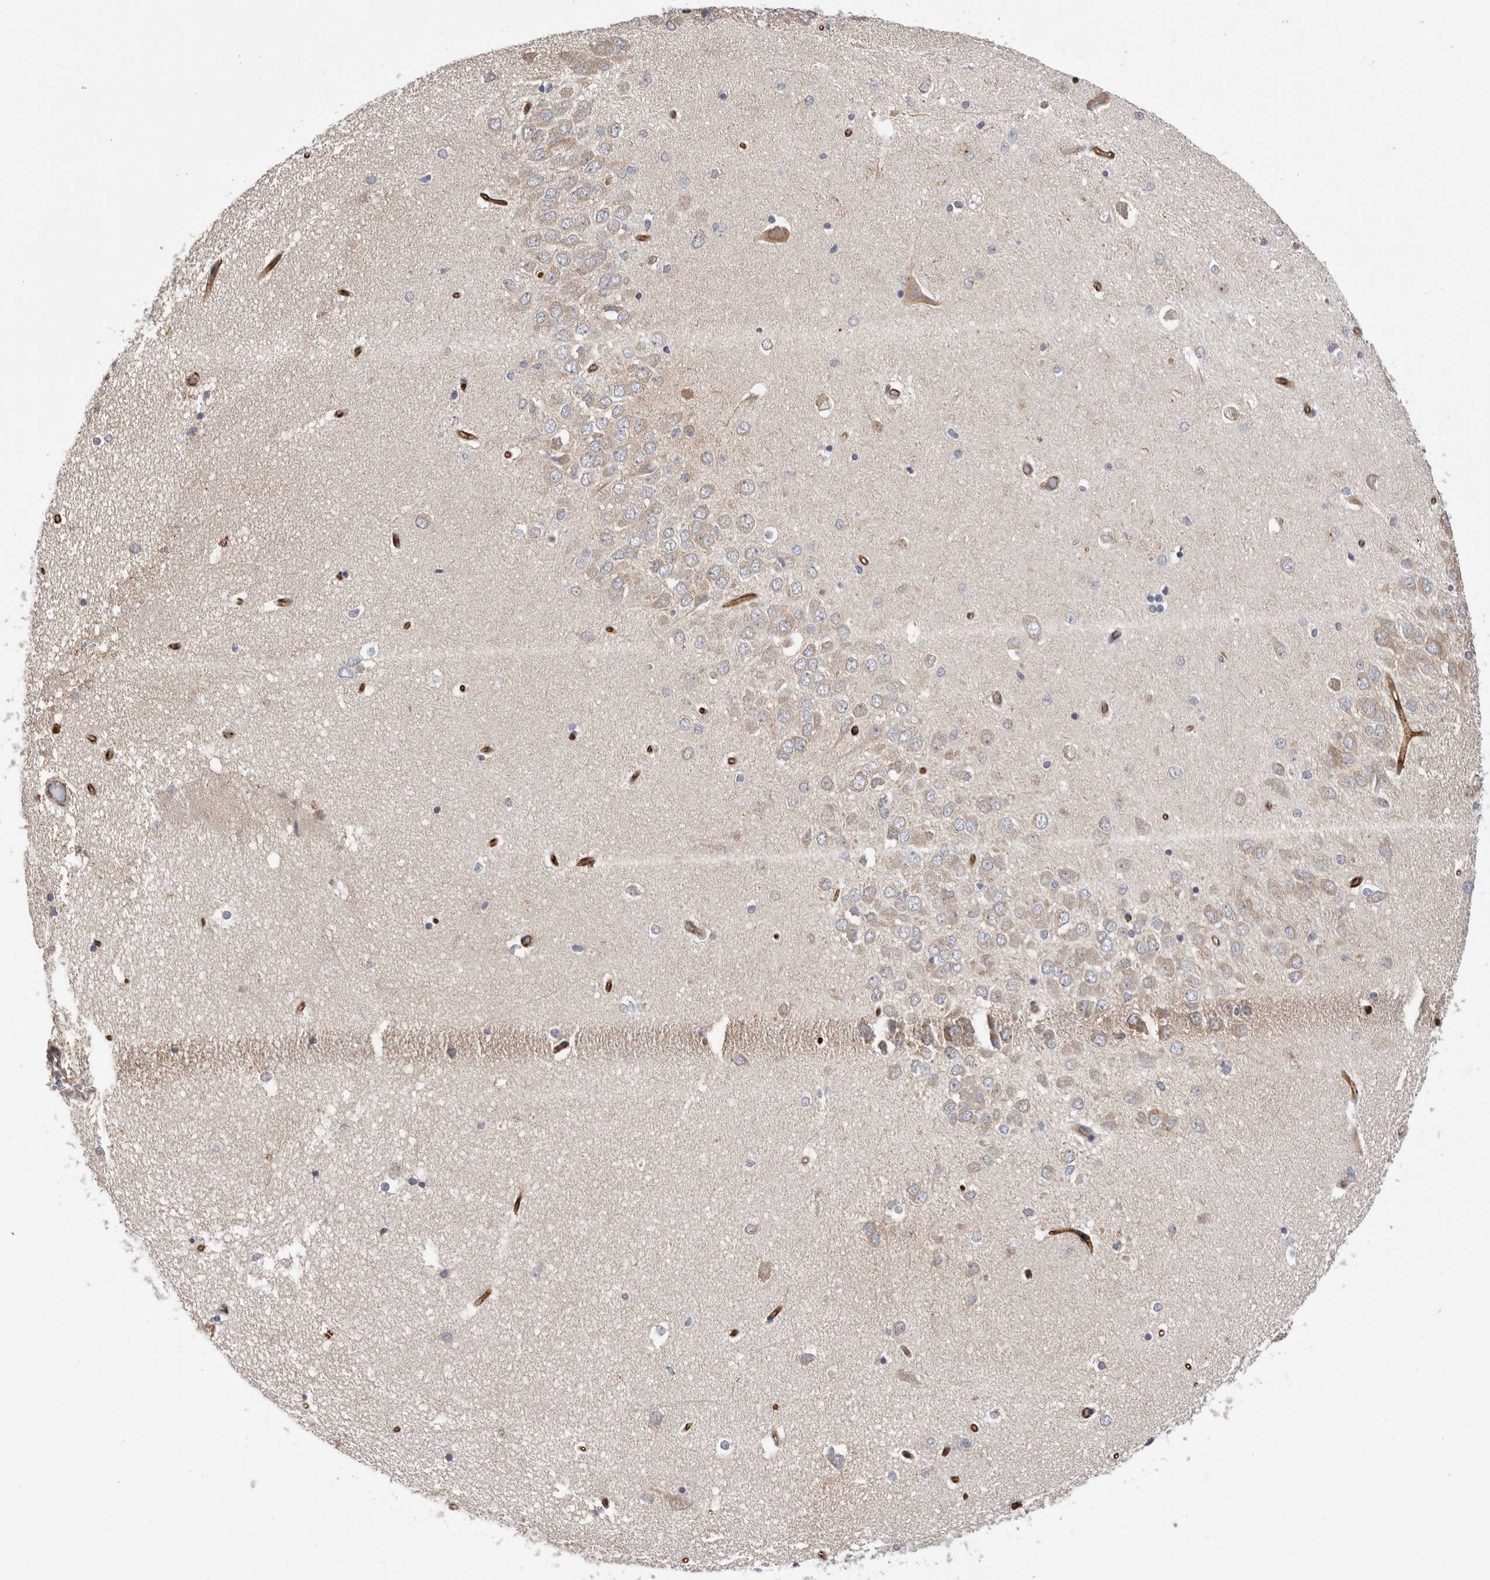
{"staining": {"intensity": "negative", "quantity": "none", "location": "none"}, "tissue": "hippocampus", "cell_type": "Glial cells", "image_type": "normal", "snomed": [{"axis": "morphology", "description": "Normal tissue, NOS"}, {"axis": "topography", "description": "Hippocampus"}], "caption": "IHC of benign human hippocampus displays no positivity in glial cells.", "gene": "TFRC", "patient": {"sex": "male", "age": 45}}